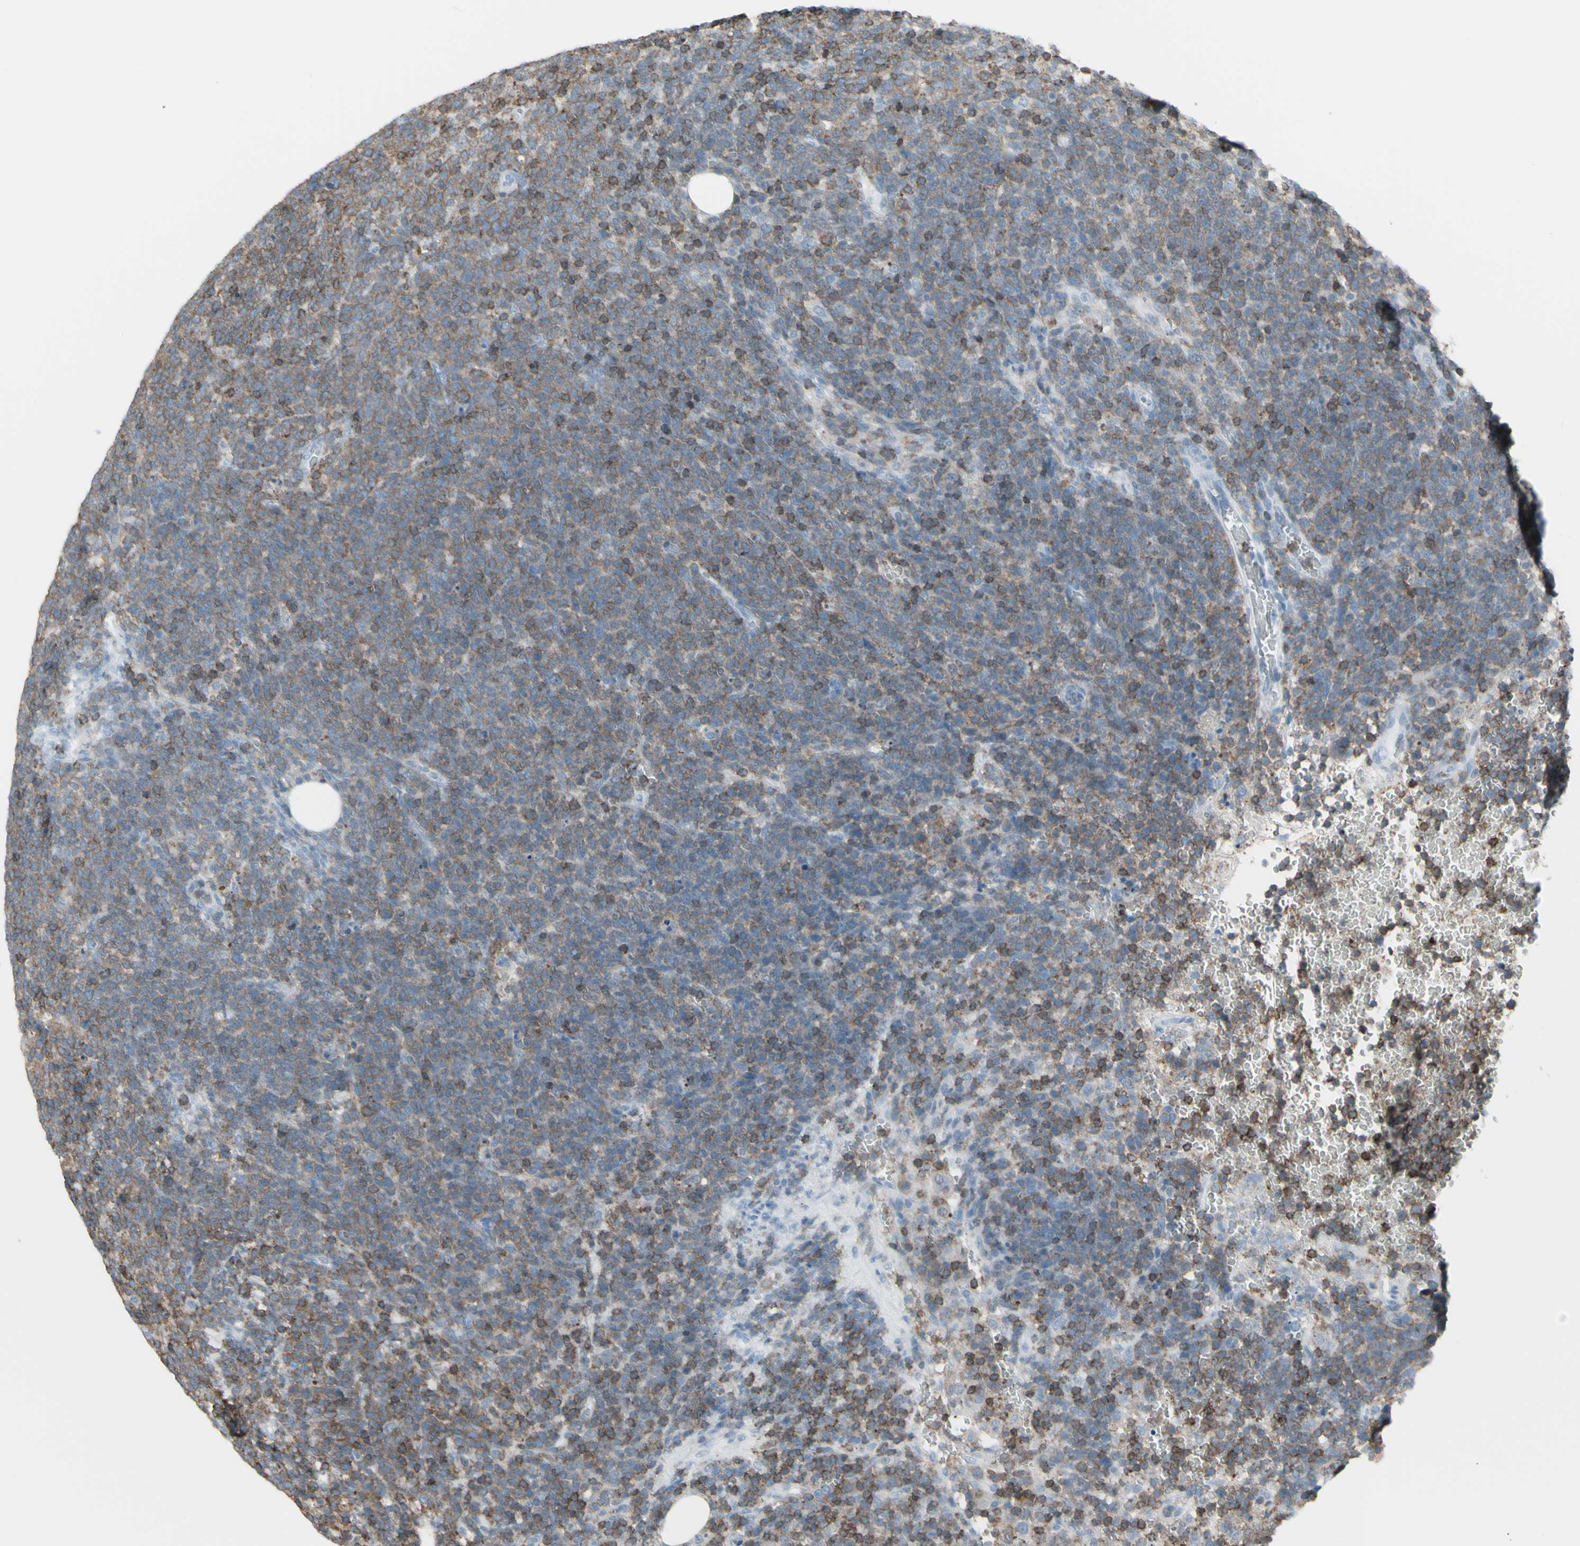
{"staining": {"intensity": "moderate", "quantity": "25%-75%", "location": "cytoplasmic/membranous"}, "tissue": "lymphoma", "cell_type": "Tumor cells", "image_type": "cancer", "snomed": [{"axis": "morphology", "description": "Malignant lymphoma, non-Hodgkin's type, High grade"}, {"axis": "topography", "description": "Lymph node"}], "caption": "This photomicrograph displays IHC staining of human high-grade malignant lymphoma, non-Hodgkin's type, with medium moderate cytoplasmic/membranous expression in approximately 25%-75% of tumor cells.", "gene": "NRG1", "patient": {"sex": "male", "age": 61}}